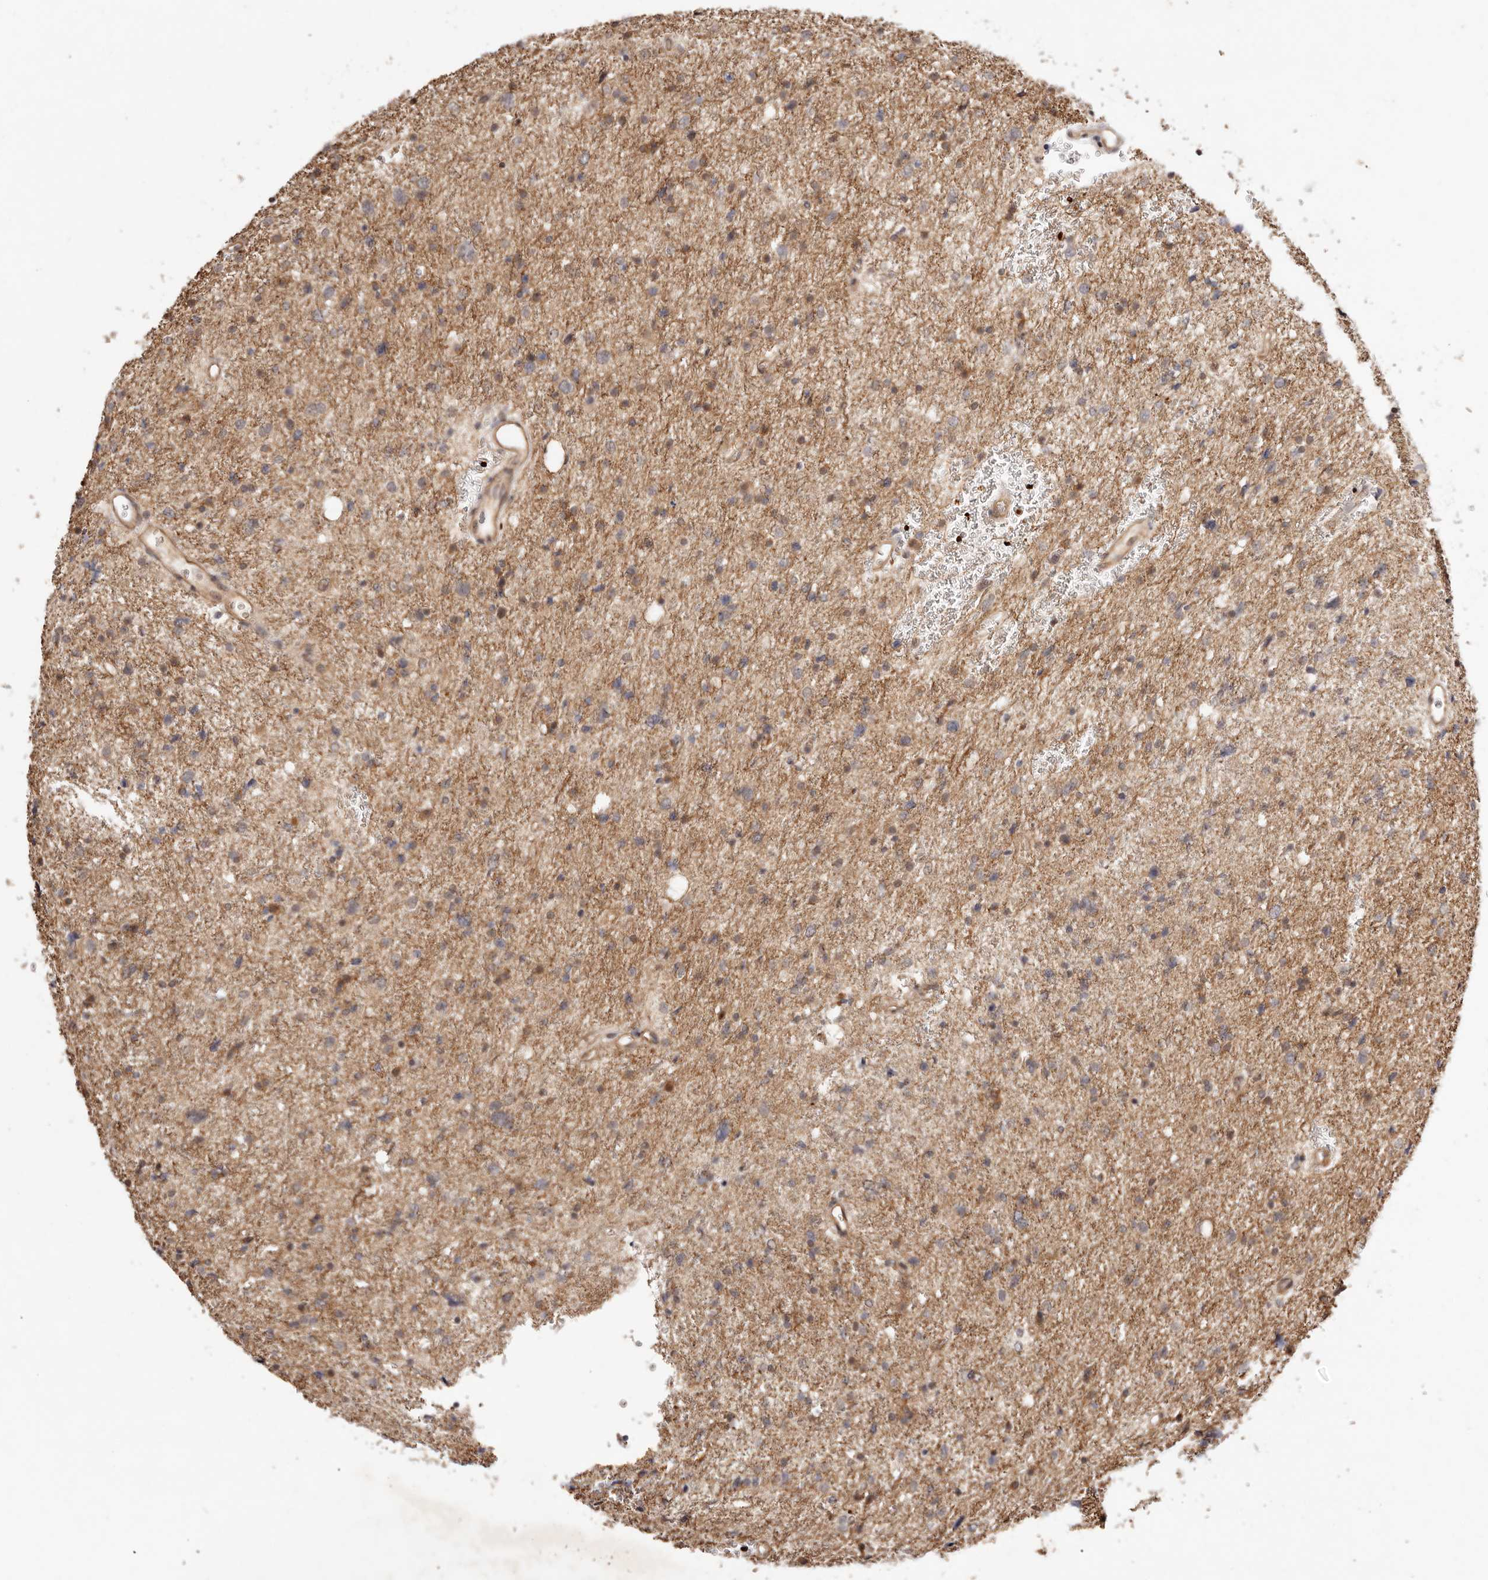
{"staining": {"intensity": "weak", "quantity": ">75%", "location": "cytoplasmic/membranous"}, "tissue": "glioma", "cell_type": "Tumor cells", "image_type": "cancer", "snomed": [{"axis": "morphology", "description": "Glioma, malignant, Low grade"}, {"axis": "topography", "description": "Brain"}], "caption": "The image shows a brown stain indicating the presence of a protein in the cytoplasmic/membranous of tumor cells in glioma. (Stains: DAB in brown, nuclei in blue, Microscopy: brightfield microscopy at high magnification).", "gene": "WRN", "patient": {"sex": "female", "age": 37}}